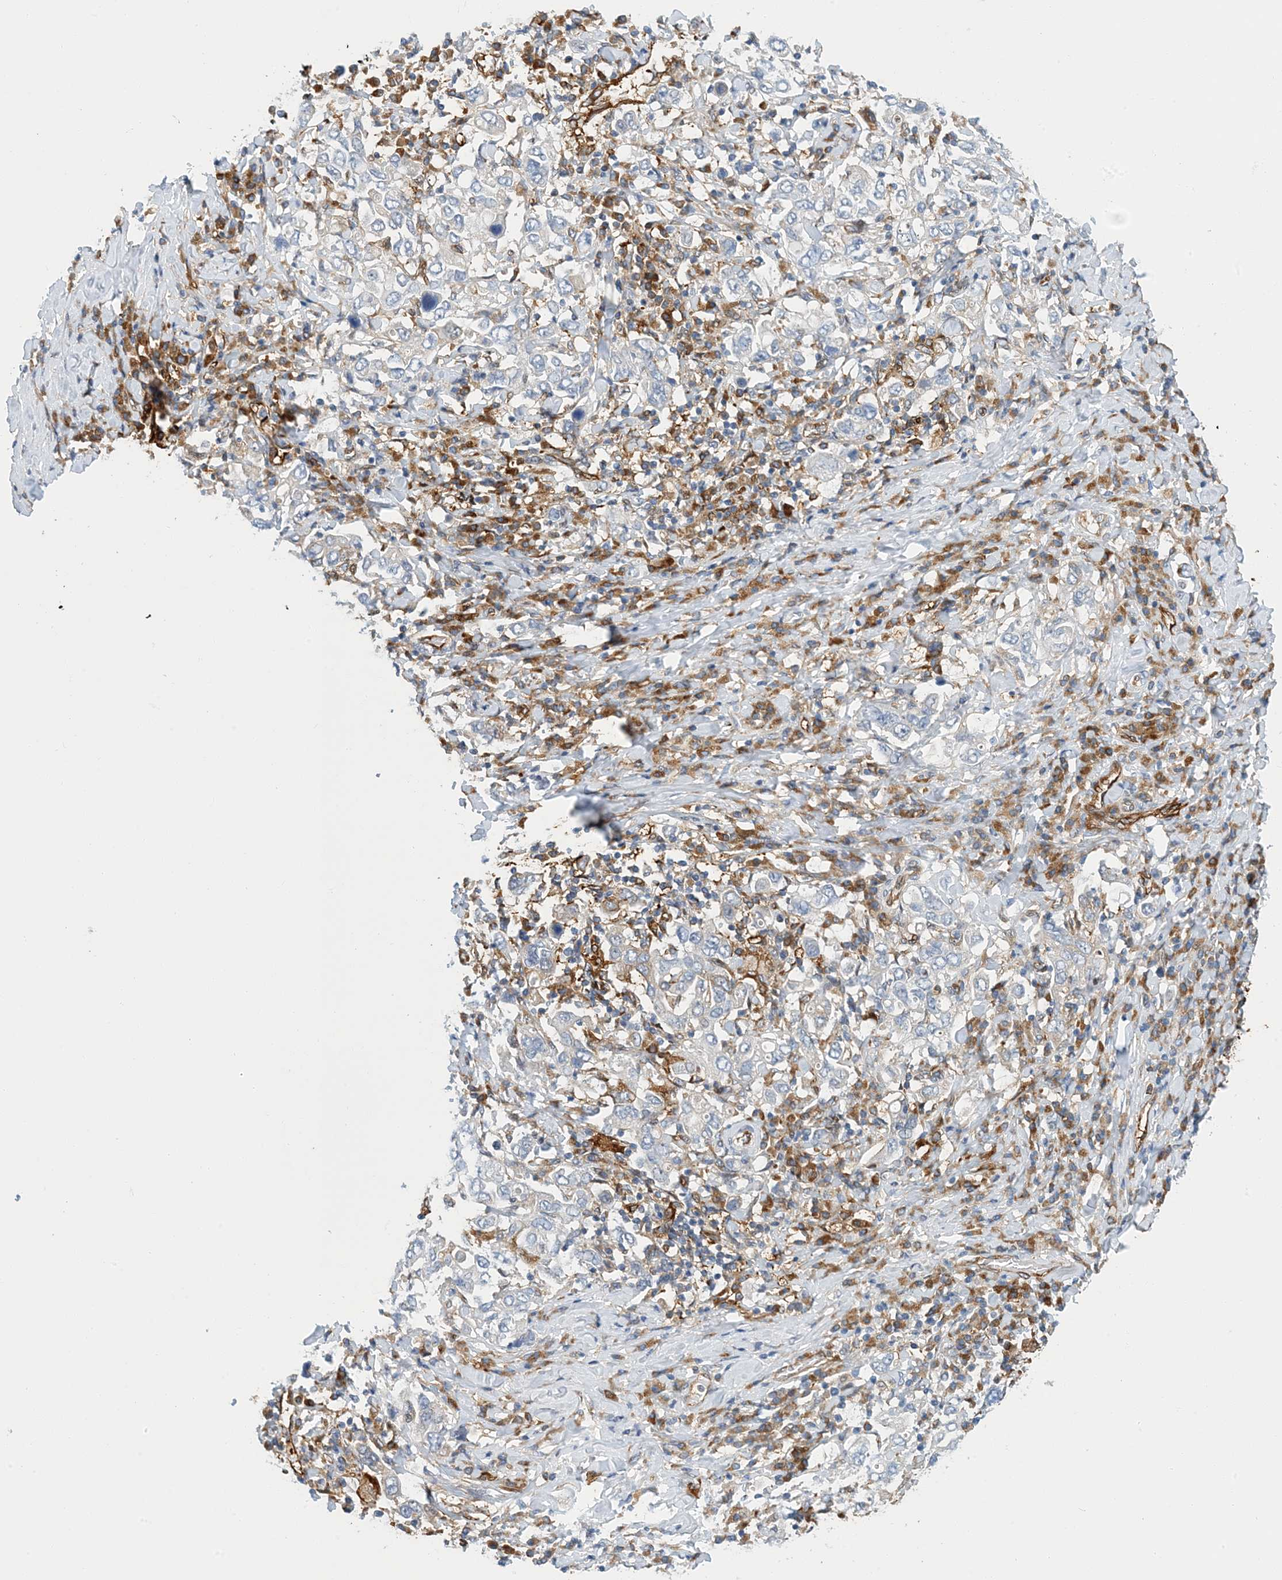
{"staining": {"intensity": "negative", "quantity": "none", "location": "none"}, "tissue": "stomach cancer", "cell_type": "Tumor cells", "image_type": "cancer", "snomed": [{"axis": "morphology", "description": "Adenocarcinoma, NOS"}, {"axis": "topography", "description": "Stomach, upper"}], "caption": "Immunohistochemical staining of stomach adenocarcinoma reveals no significant expression in tumor cells.", "gene": "PCDHA2", "patient": {"sex": "male", "age": 62}}